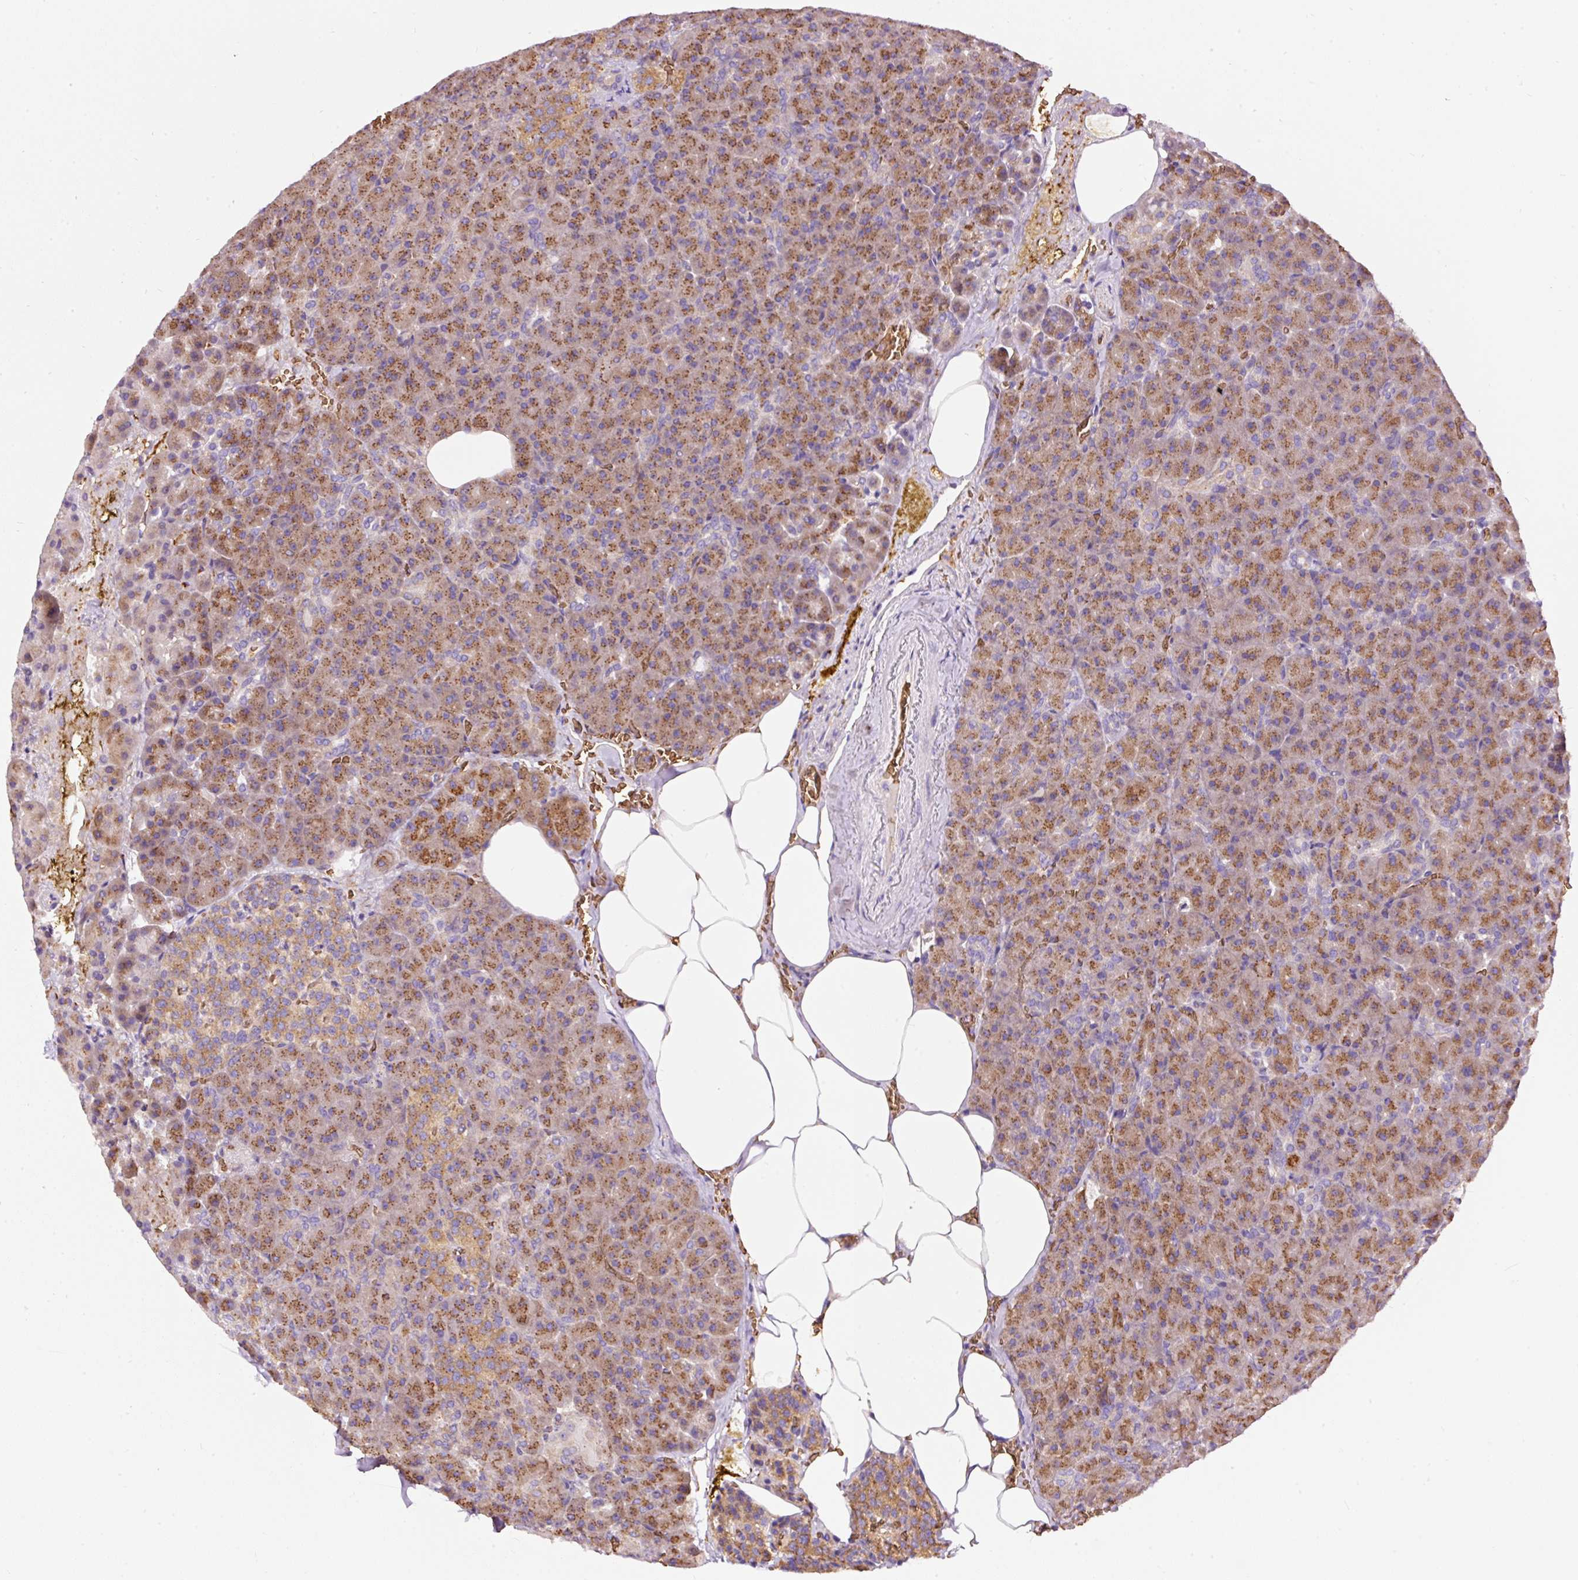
{"staining": {"intensity": "strong", "quantity": ">75%", "location": "cytoplasmic/membranous"}, "tissue": "pancreas", "cell_type": "Exocrine glandular cells", "image_type": "normal", "snomed": [{"axis": "morphology", "description": "Normal tissue, NOS"}, {"axis": "topography", "description": "Pancreas"}], "caption": "Immunohistochemical staining of benign pancreas demonstrates >75% levels of strong cytoplasmic/membranous protein positivity in about >75% of exocrine glandular cells. The protein is shown in brown color, while the nuclei are stained blue.", "gene": "PRRC2A", "patient": {"sex": "female", "age": 74}}